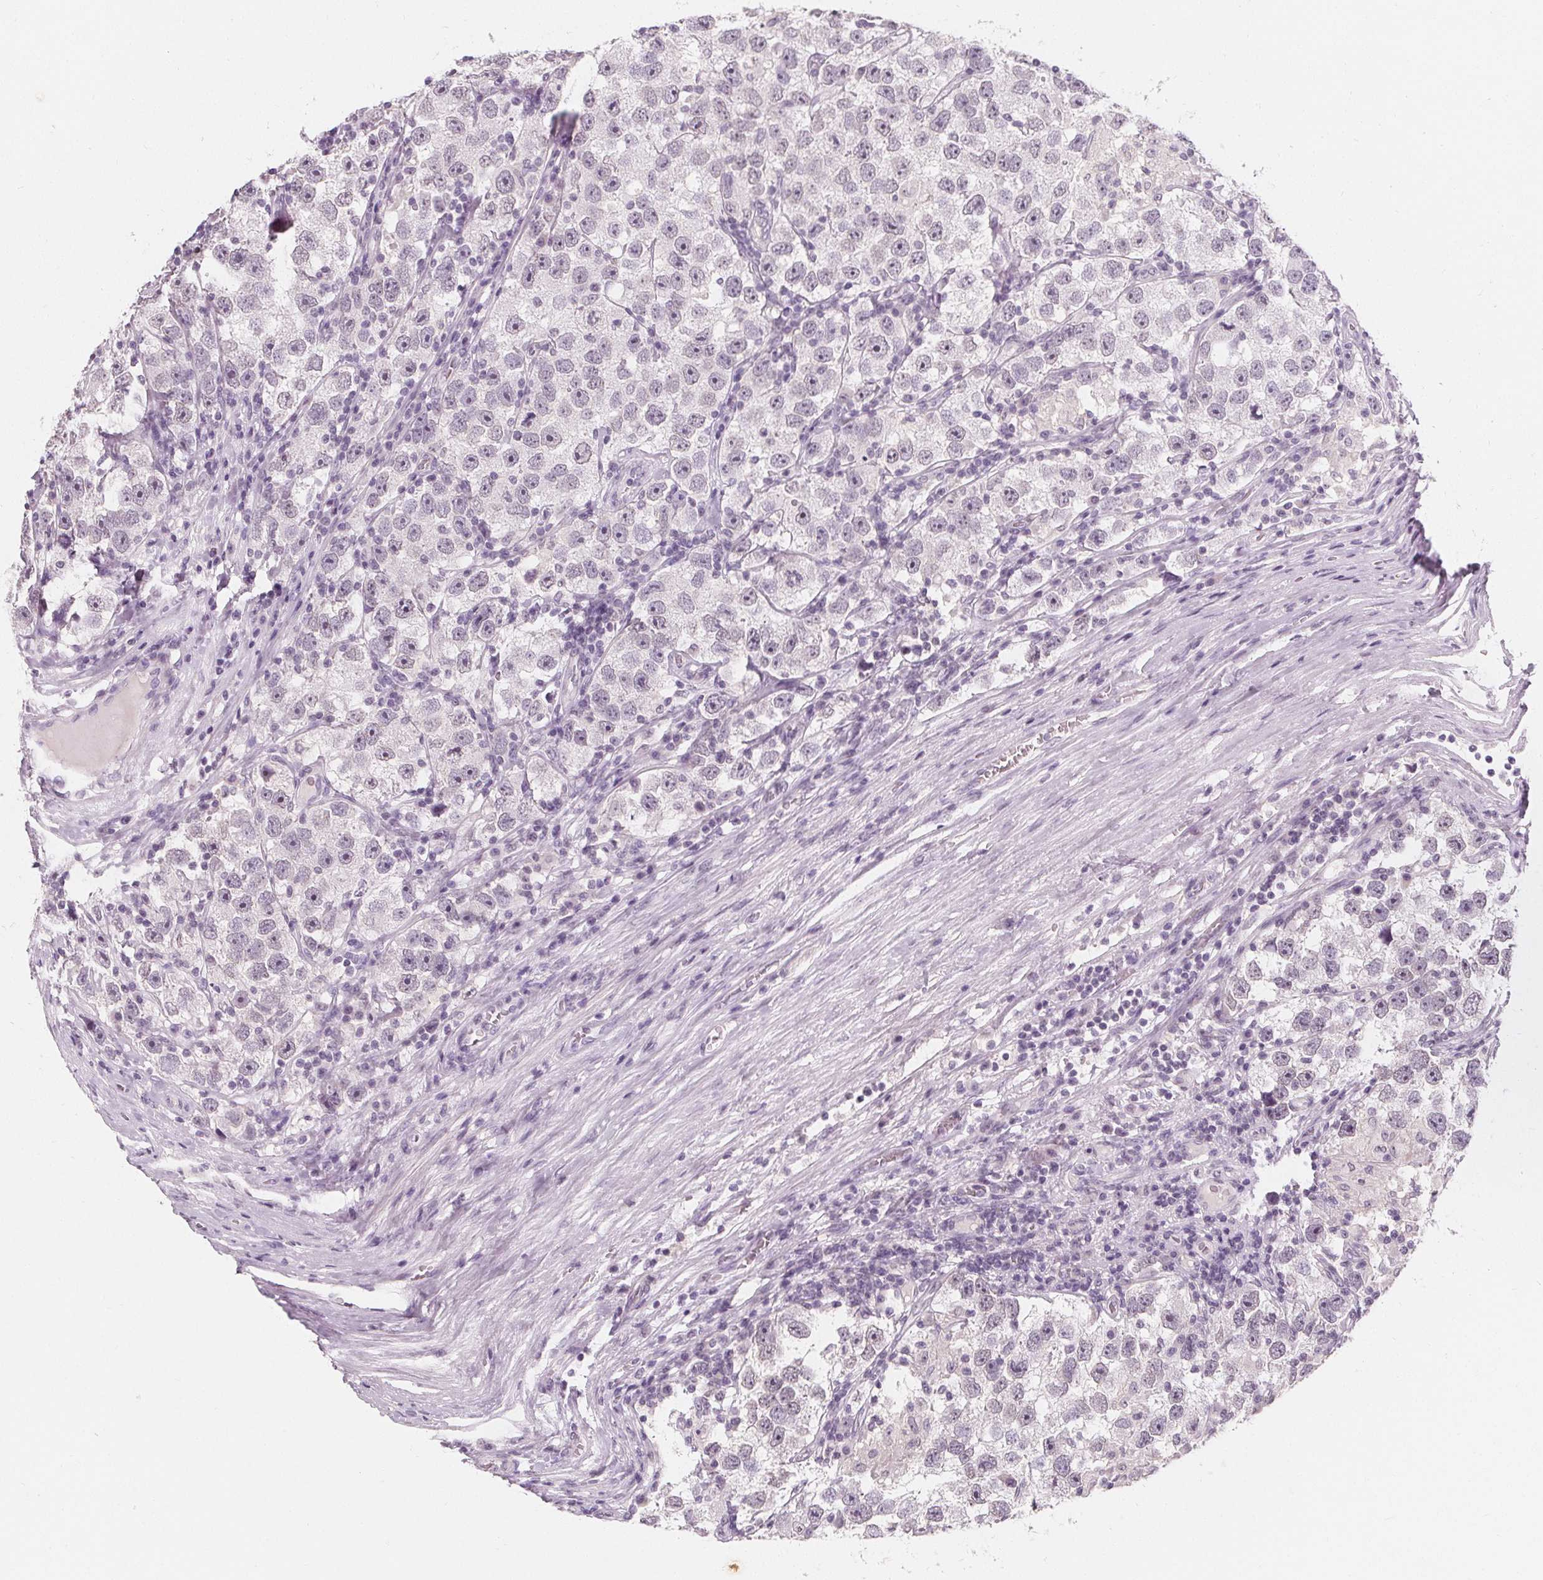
{"staining": {"intensity": "negative", "quantity": "none", "location": "none"}, "tissue": "testis cancer", "cell_type": "Tumor cells", "image_type": "cancer", "snomed": [{"axis": "morphology", "description": "Seminoma, NOS"}, {"axis": "topography", "description": "Testis"}], "caption": "This is an immunohistochemistry micrograph of seminoma (testis). There is no positivity in tumor cells.", "gene": "DBX2", "patient": {"sex": "male", "age": 26}}